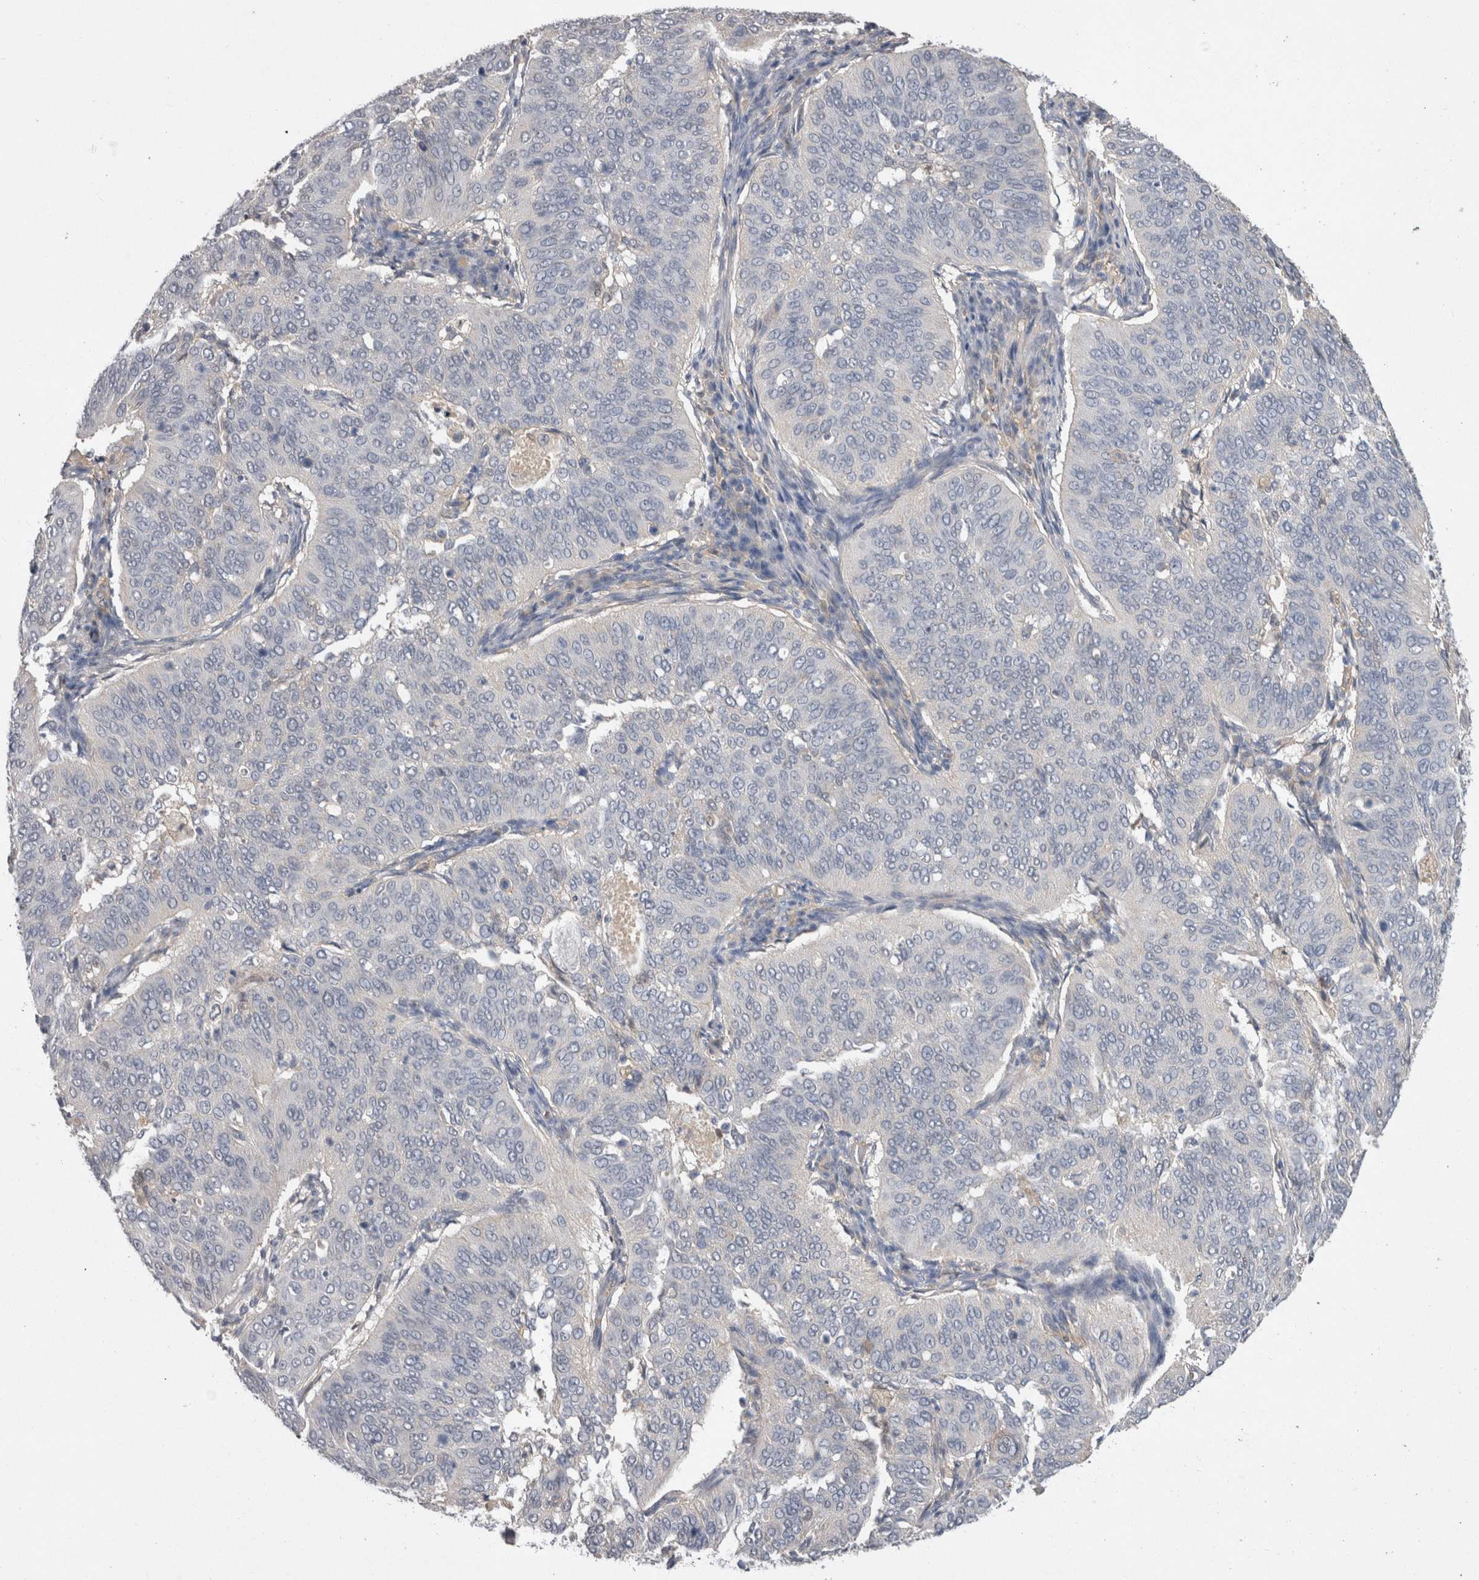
{"staining": {"intensity": "negative", "quantity": "none", "location": "none"}, "tissue": "cervical cancer", "cell_type": "Tumor cells", "image_type": "cancer", "snomed": [{"axis": "morphology", "description": "Normal tissue, NOS"}, {"axis": "morphology", "description": "Squamous cell carcinoma, NOS"}, {"axis": "topography", "description": "Cervix"}], "caption": "This is an IHC photomicrograph of cervical cancer (squamous cell carcinoma). There is no positivity in tumor cells.", "gene": "NECTIN2", "patient": {"sex": "female", "age": 39}}